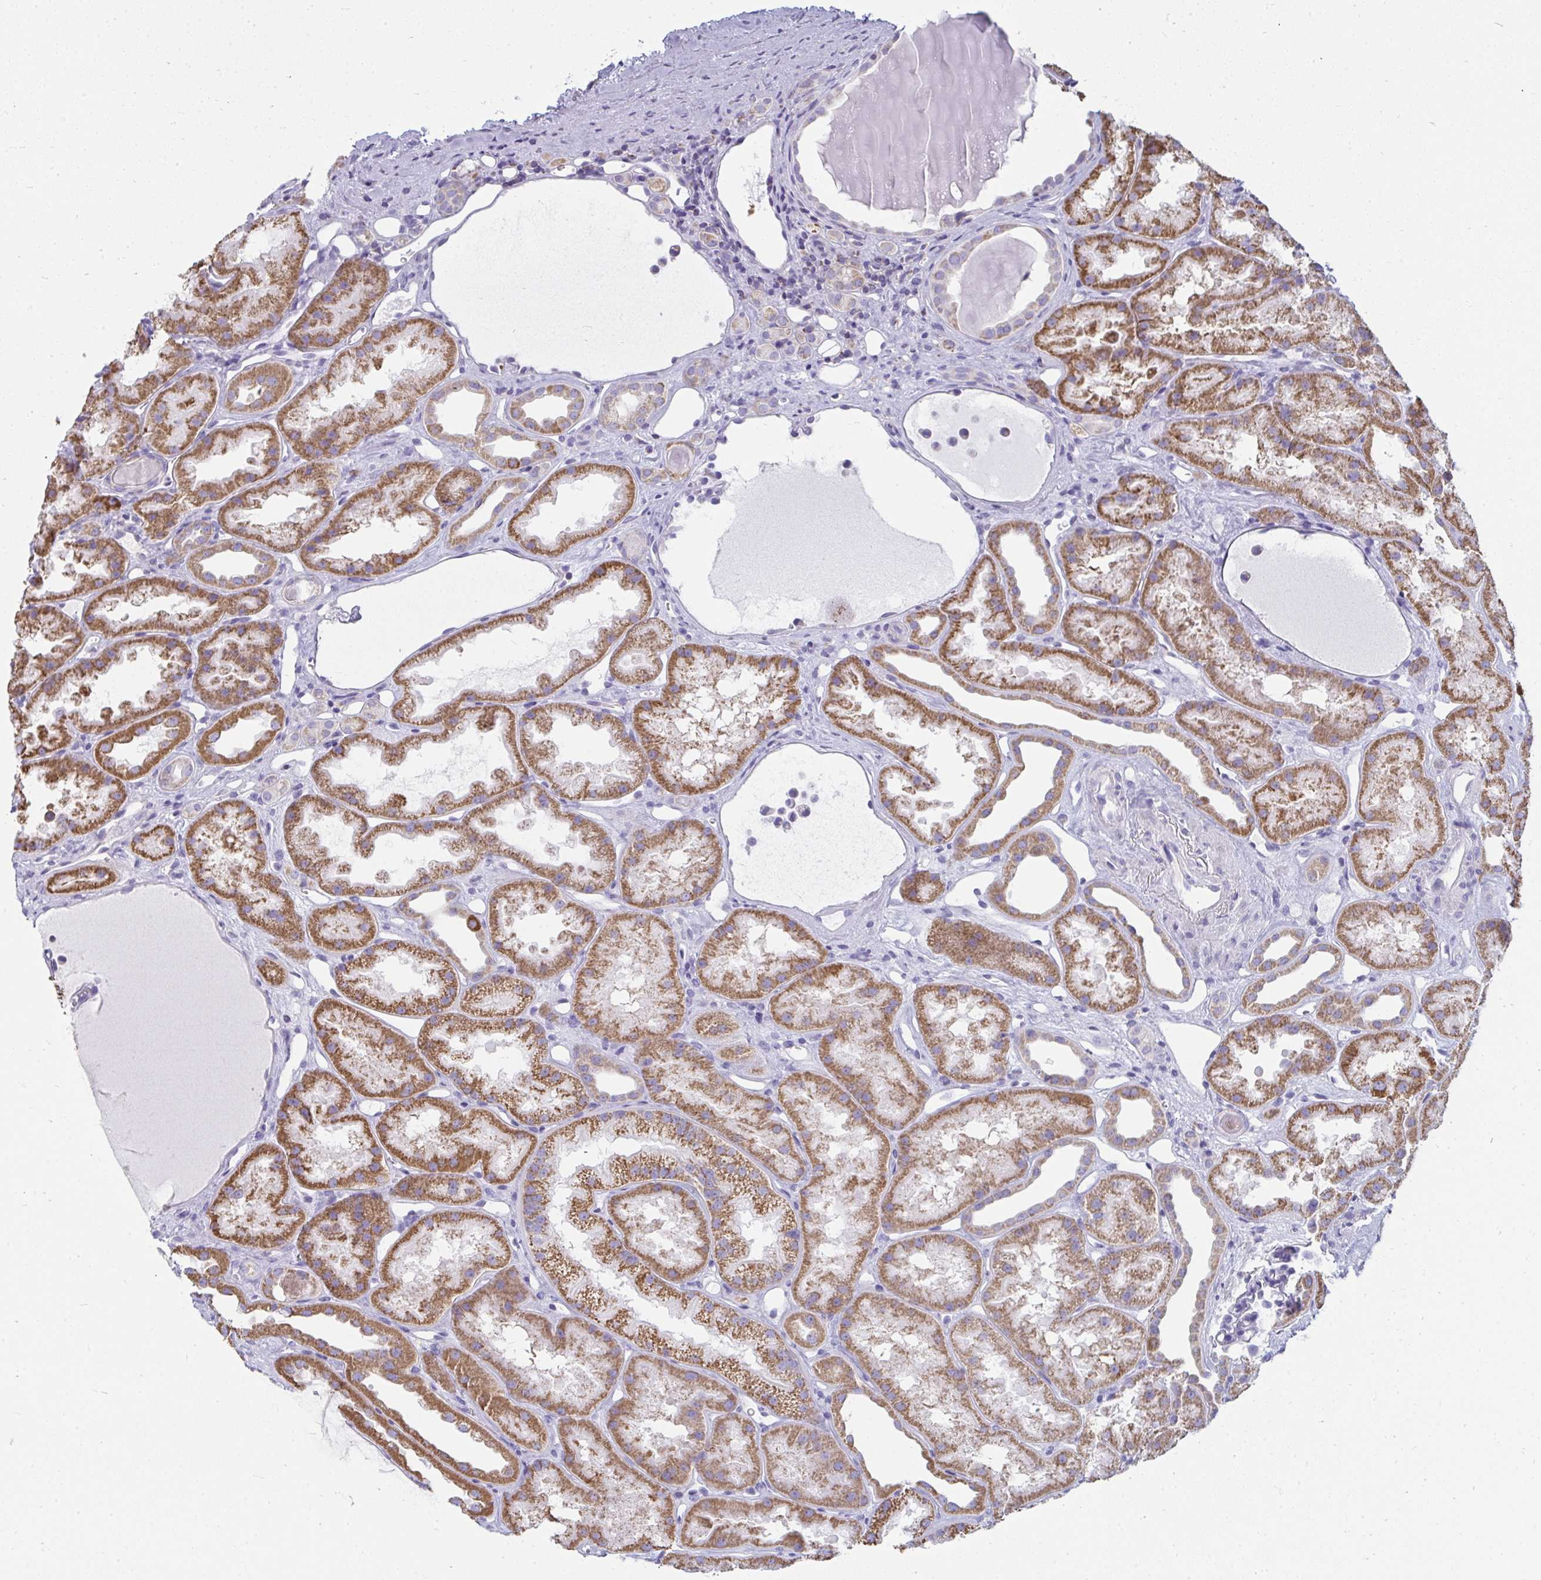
{"staining": {"intensity": "negative", "quantity": "none", "location": "none"}, "tissue": "kidney", "cell_type": "Cells in glomeruli", "image_type": "normal", "snomed": [{"axis": "morphology", "description": "Normal tissue, NOS"}, {"axis": "topography", "description": "Kidney"}], "caption": "IHC photomicrograph of unremarkable human kidney stained for a protein (brown), which exhibits no expression in cells in glomeruli.", "gene": "SLC6A1", "patient": {"sex": "male", "age": 61}}